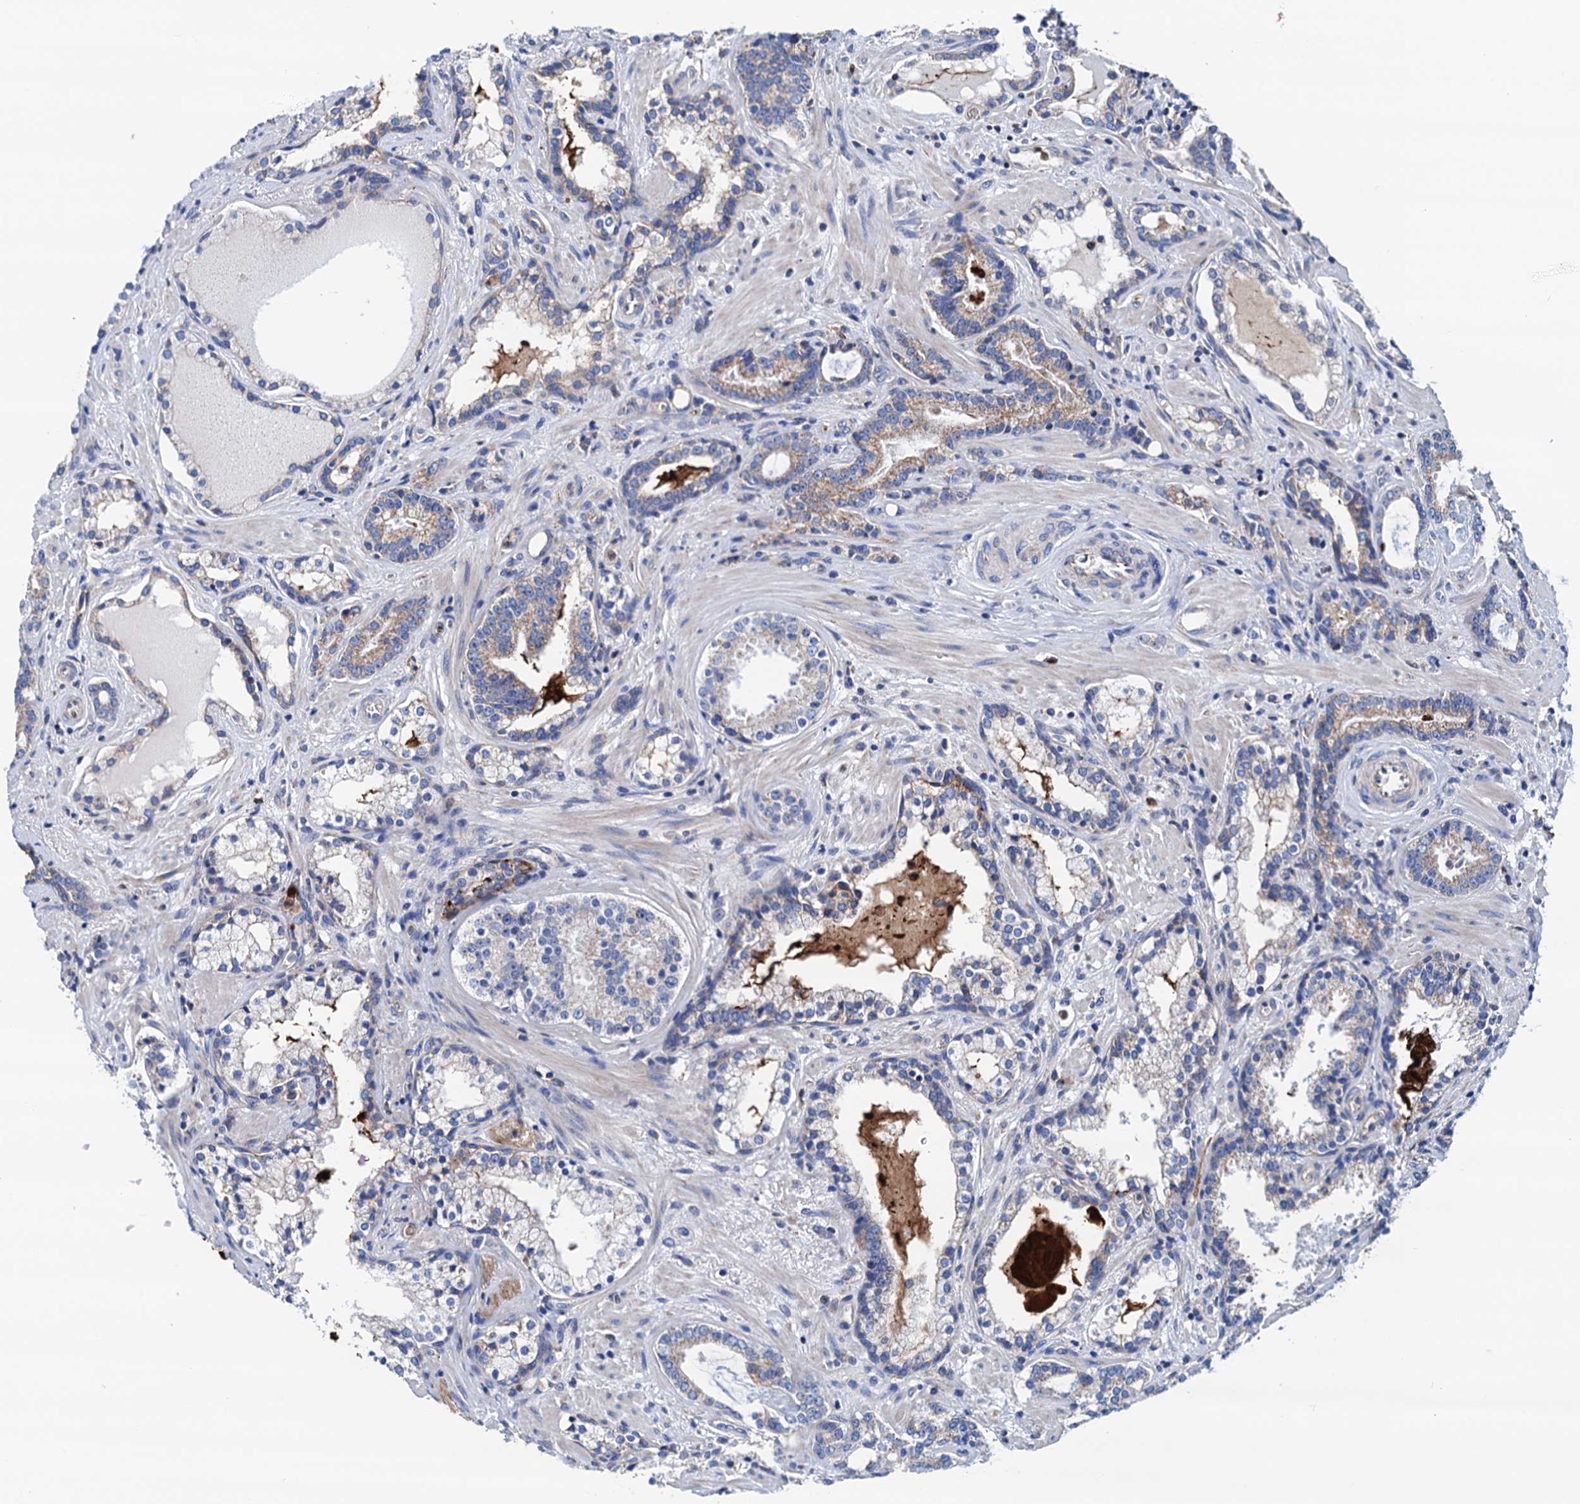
{"staining": {"intensity": "weak", "quantity": "<25%", "location": "cytoplasmic/membranous"}, "tissue": "prostate cancer", "cell_type": "Tumor cells", "image_type": "cancer", "snomed": [{"axis": "morphology", "description": "Adenocarcinoma, High grade"}, {"axis": "topography", "description": "Prostate"}], "caption": "Immunohistochemistry (IHC) image of prostate cancer stained for a protein (brown), which exhibits no positivity in tumor cells.", "gene": "RASSF9", "patient": {"sex": "male", "age": 58}}